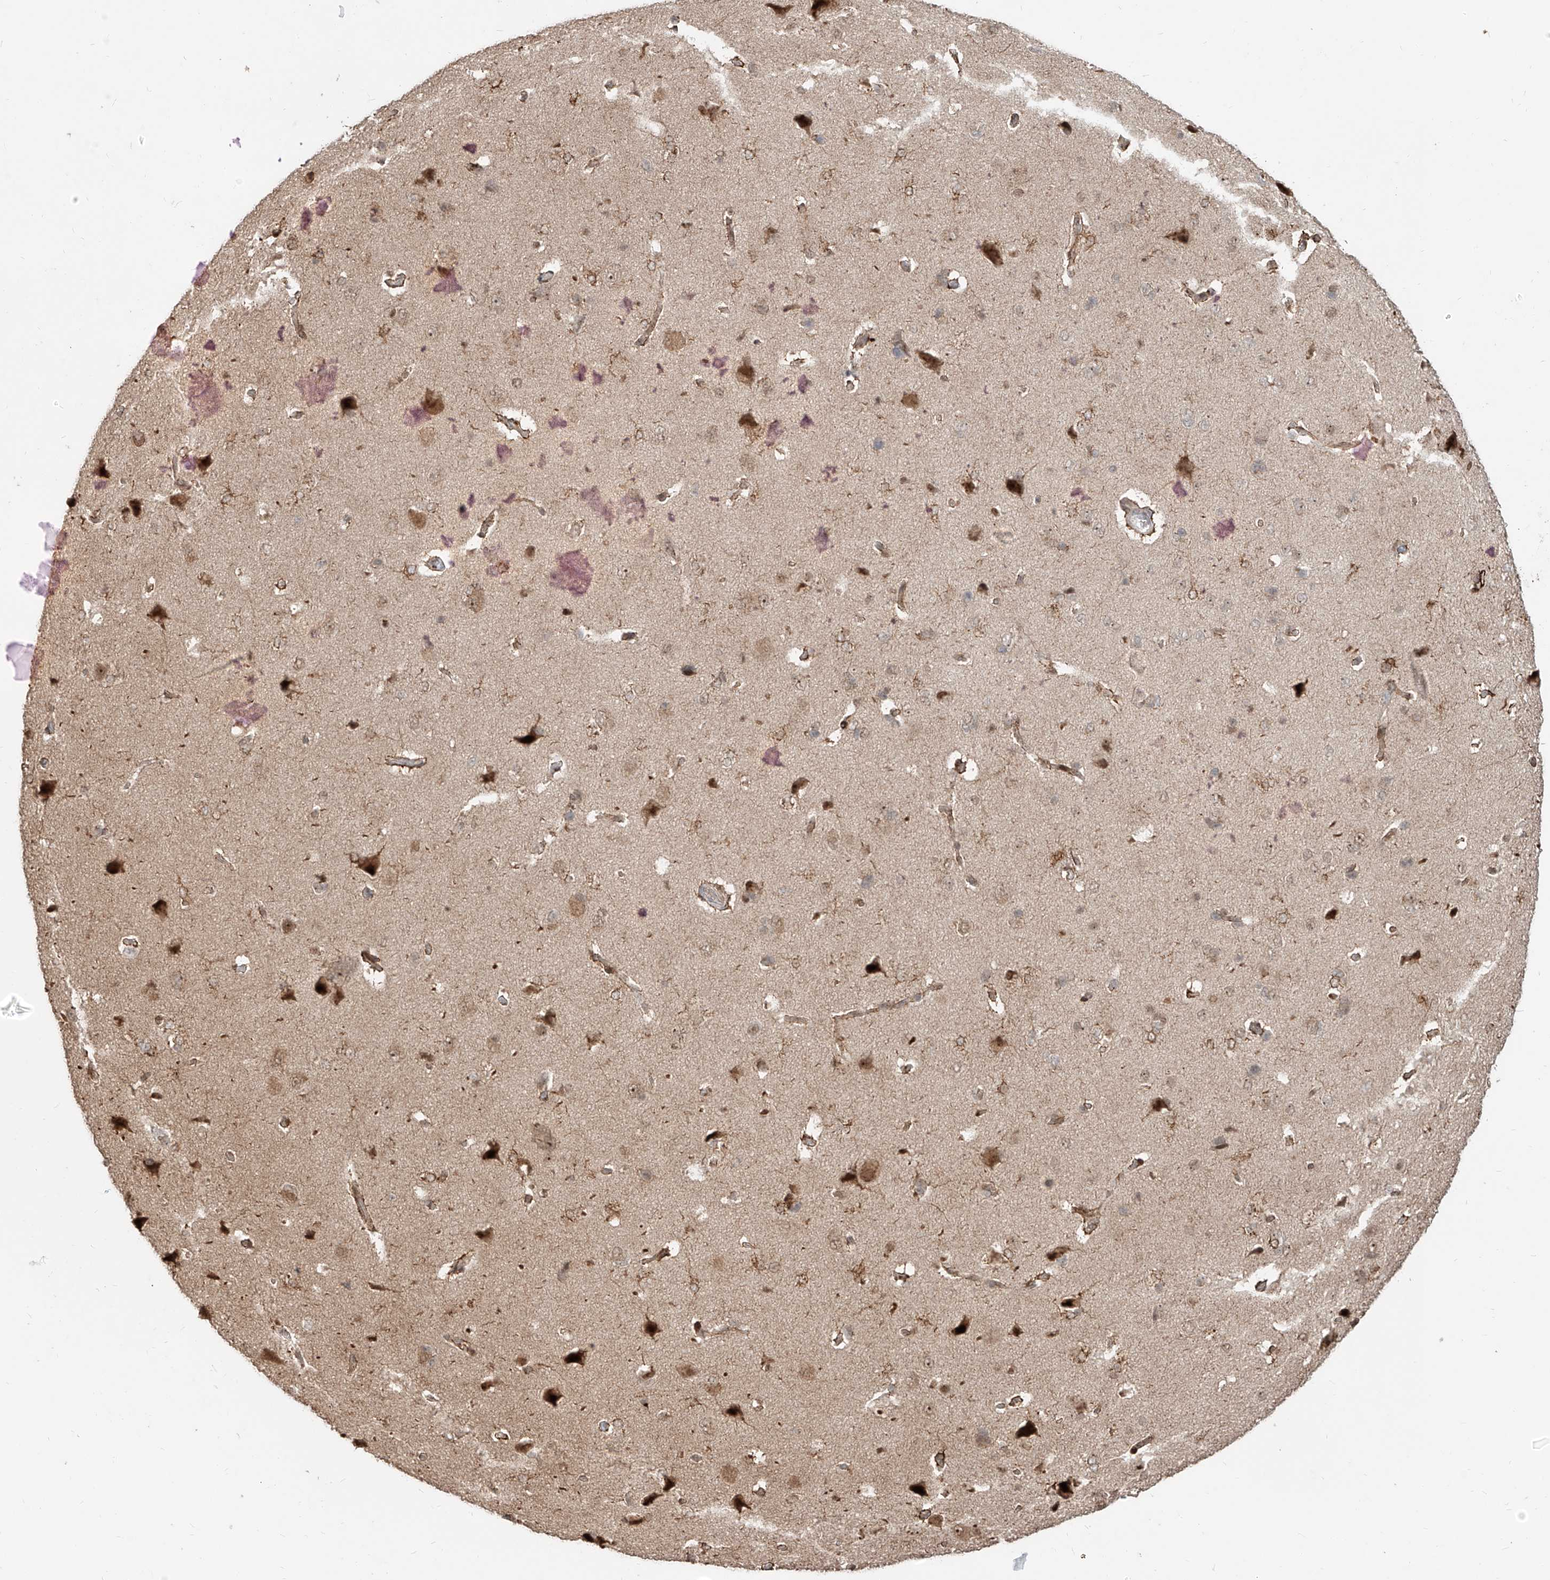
{"staining": {"intensity": "moderate", "quantity": ">75%", "location": "cytoplasmic/membranous"}, "tissue": "cerebral cortex", "cell_type": "Endothelial cells", "image_type": "normal", "snomed": [{"axis": "morphology", "description": "Normal tissue, NOS"}, {"axis": "topography", "description": "Cerebral cortex"}], "caption": "Immunohistochemical staining of normal human cerebral cortex reveals >75% levels of moderate cytoplasmic/membranous protein positivity in about >75% of endothelial cells. The staining is performed using DAB (3,3'-diaminobenzidine) brown chromogen to label protein expression. The nuclei are counter-stained blue using hematoxylin.", "gene": "ZNF710", "patient": {"sex": "male", "age": 62}}